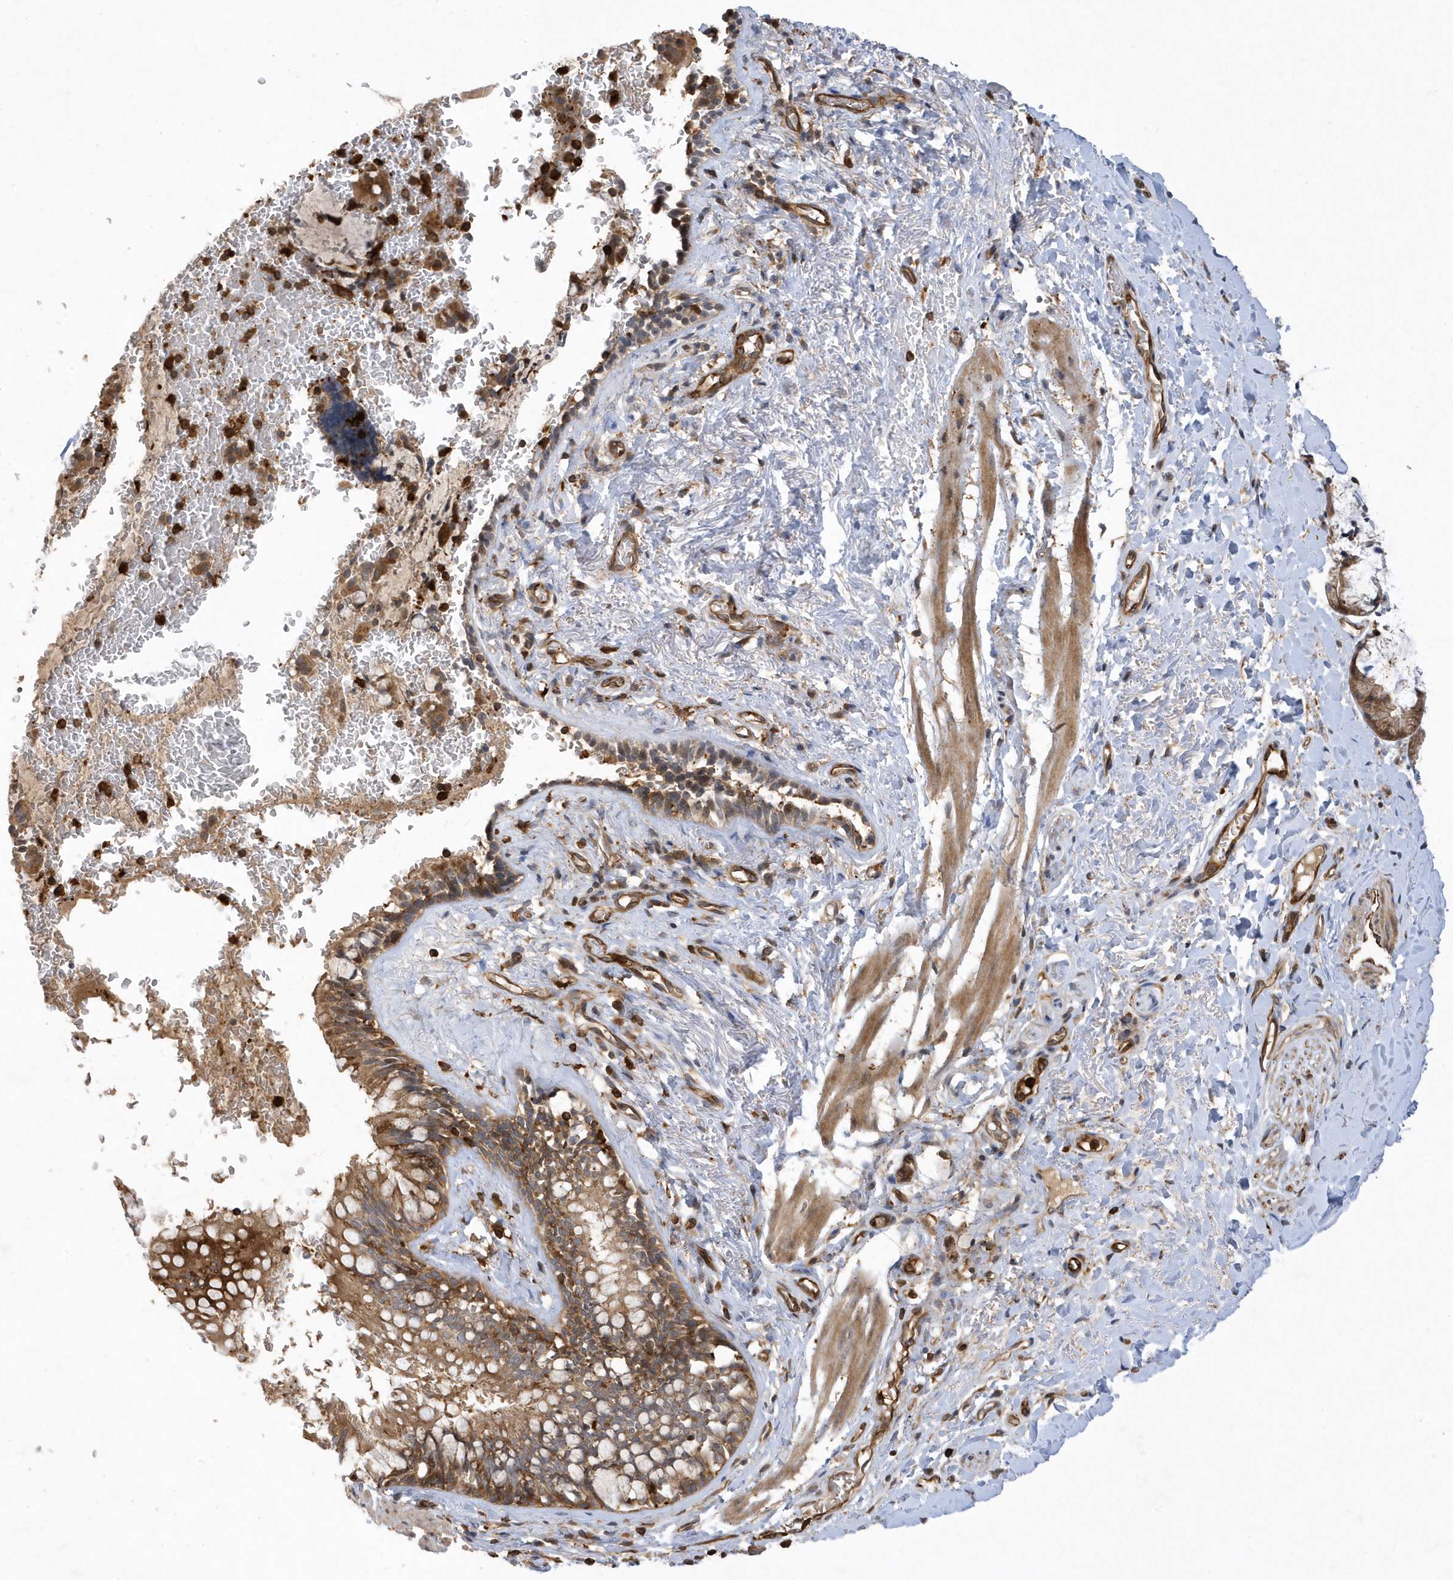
{"staining": {"intensity": "moderate", "quantity": ">75%", "location": "cytoplasmic/membranous"}, "tissue": "bronchus", "cell_type": "Respiratory epithelial cells", "image_type": "normal", "snomed": [{"axis": "morphology", "description": "Normal tissue, NOS"}, {"axis": "topography", "description": "Cartilage tissue"}, {"axis": "topography", "description": "Bronchus"}], "caption": "A high-resolution micrograph shows immunohistochemistry (IHC) staining of normal bronchus, which exhibits moderate cytoplasmic/membranous expression in approximately >75% of respiratory epithelial cells. The staining was performed using DAB to visualize the protein expression in brown, while the nuclei were stained in blue with hematoxylin (Magnification: 20x).", "gene": "LAPTM4A", "patient": {"sex": "female", "age": 36}}